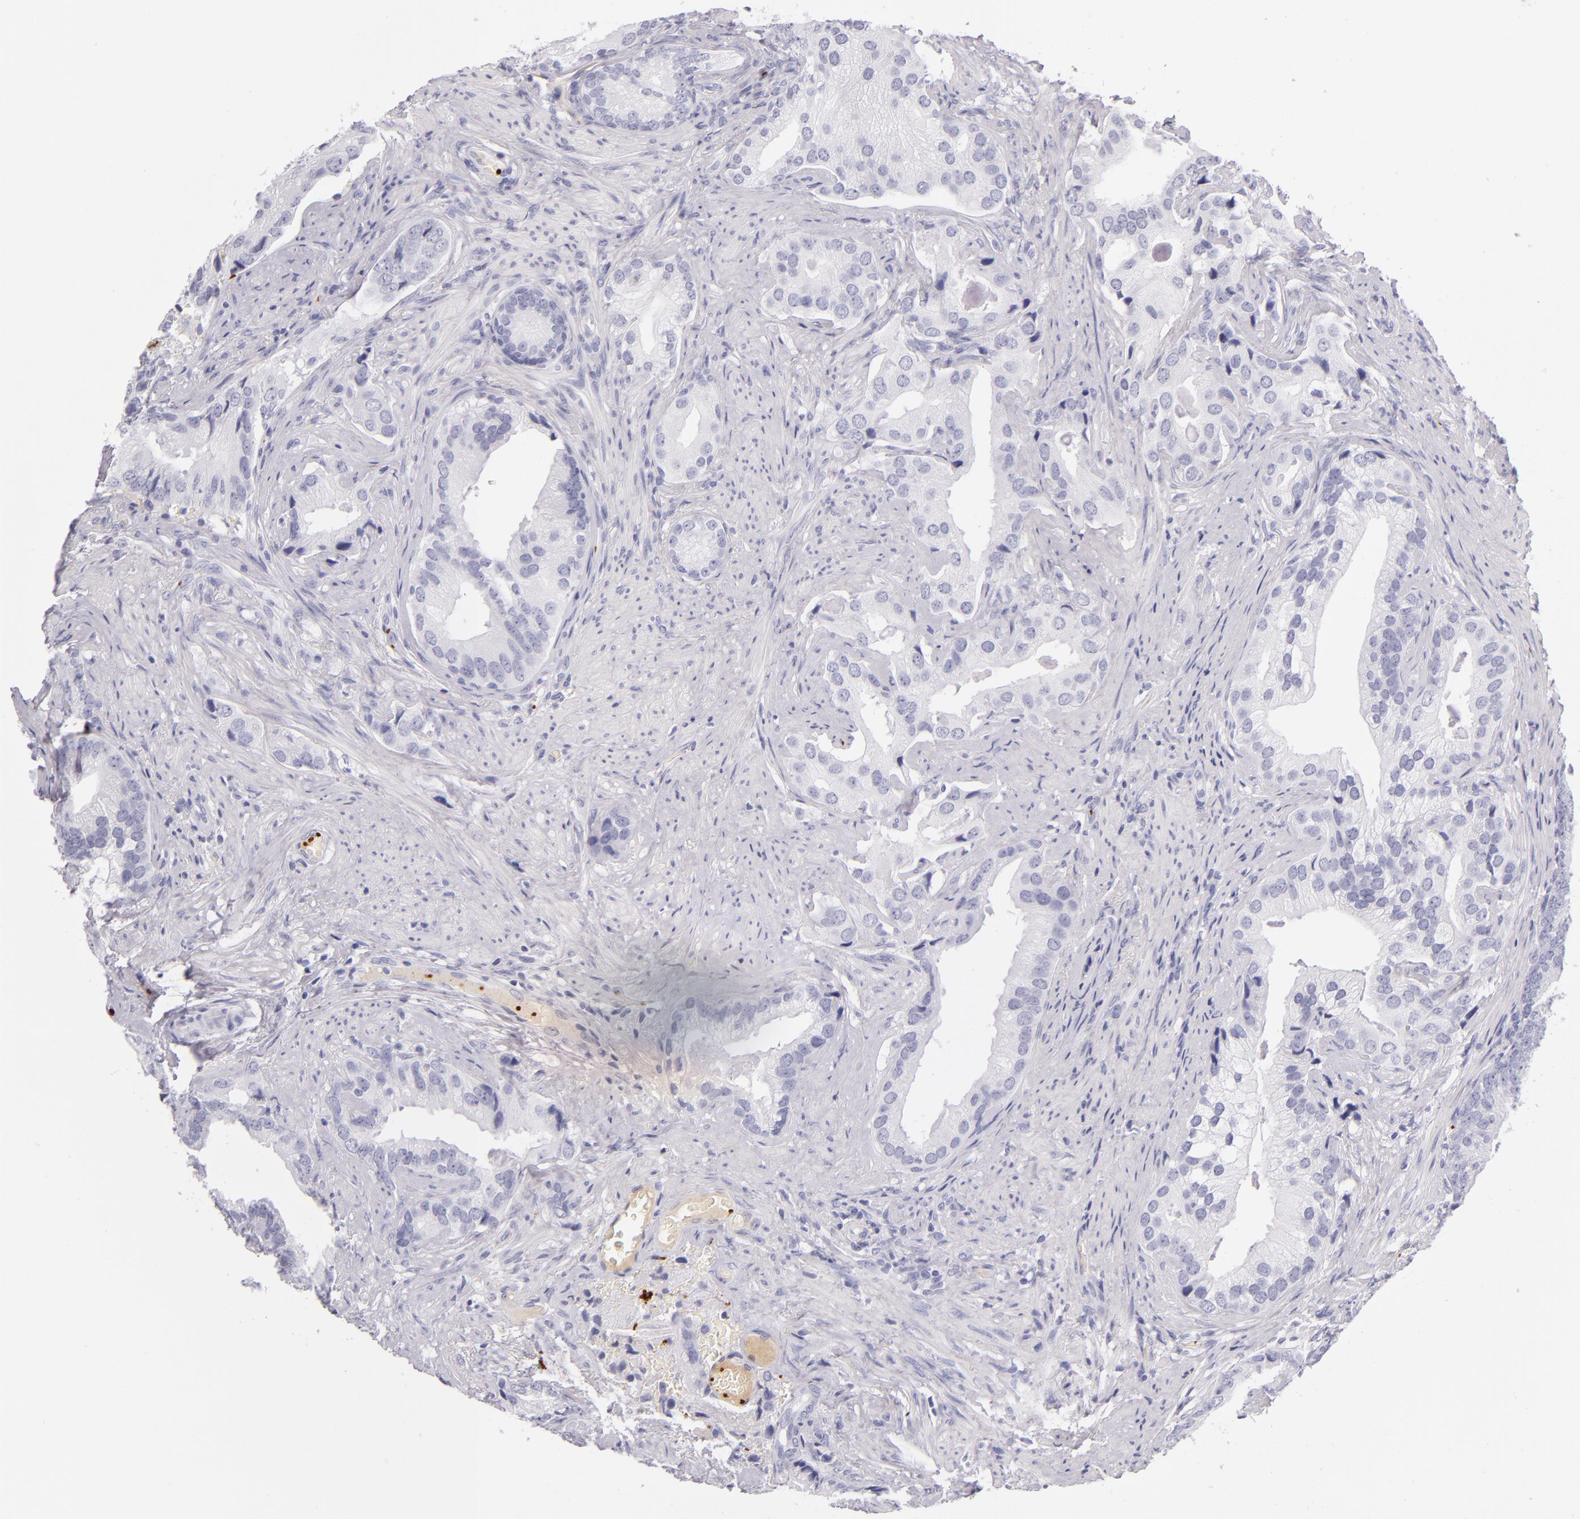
{"staining": {"intensity": "negative", "quantity": "none", "location": "none"}, "tissue": "prostate cancer", "cell_type": "Tumor cells", "image_type": "cancer", "snomed": [{"axis": "morphology", "description": "Adenocarcinoma, Low grade"}, {"axis": "topography", "description": "Prostate"}], "caption": "Human low-grade adenocarcinoma (prostate) stained for a protein using IHC demonstrates no expression in tumor cells.", "gene": "GP1BA", "patient": {"sex": "male", "age": 71}}